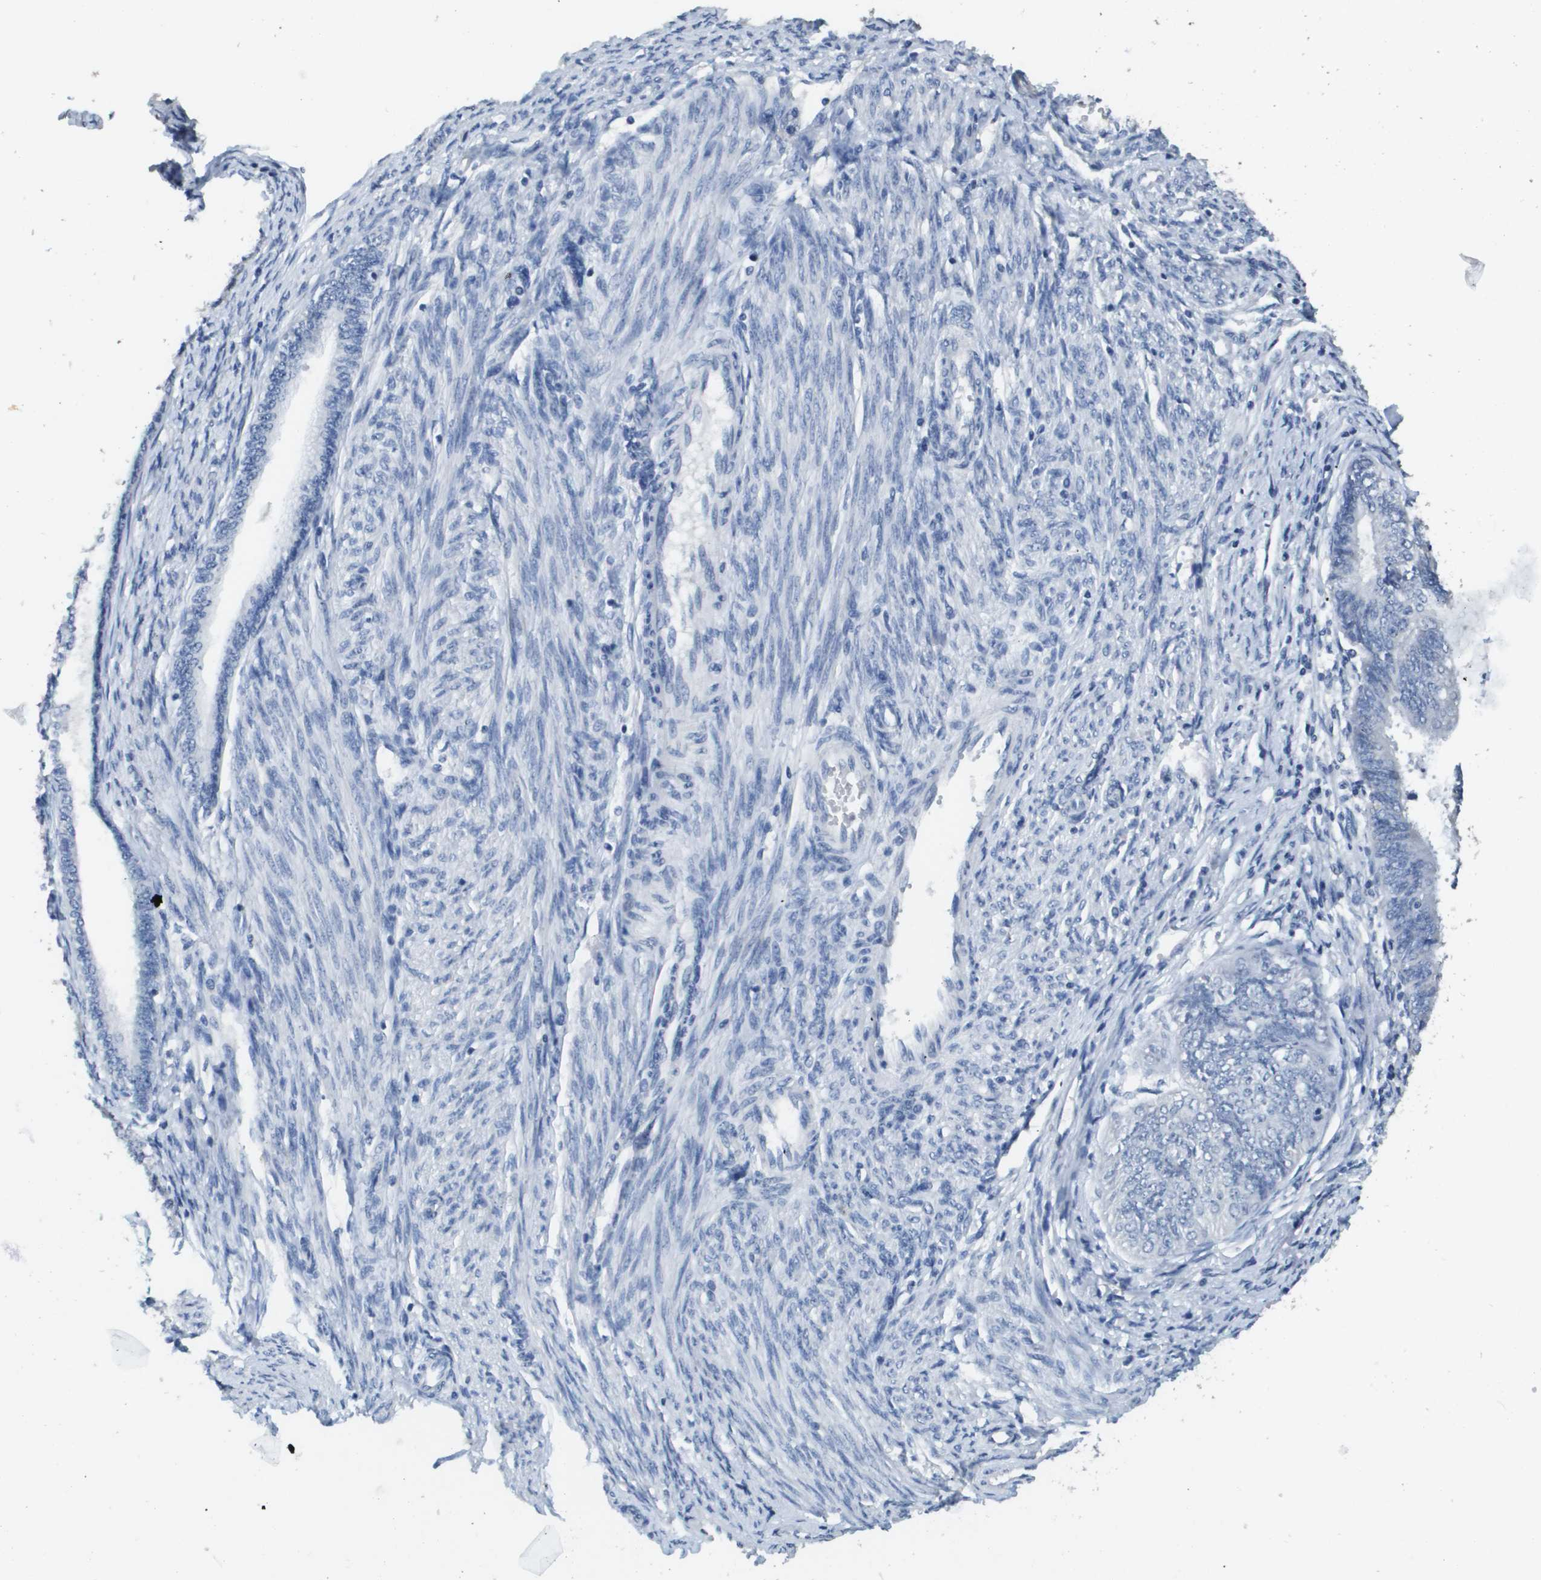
{"staining": {"intensity": "negative", "quantity": "none", "location": "none"}, "tissue": "endometrial cancer", "cell_type": "Tumor cells", "image_type": "cancer", "snomed": [{"axis": "morphology", "description": "Adenocarcinoma, NOS"}, {"axis": "topography", "description": "Endometrium"}], "caption": "IHC micrograph of endometrial cancer stained for a protein (brown), which exhibits no staining in tumor cells.", "gene": "MT3", "patient": {"sex": "female", "age": 58}}